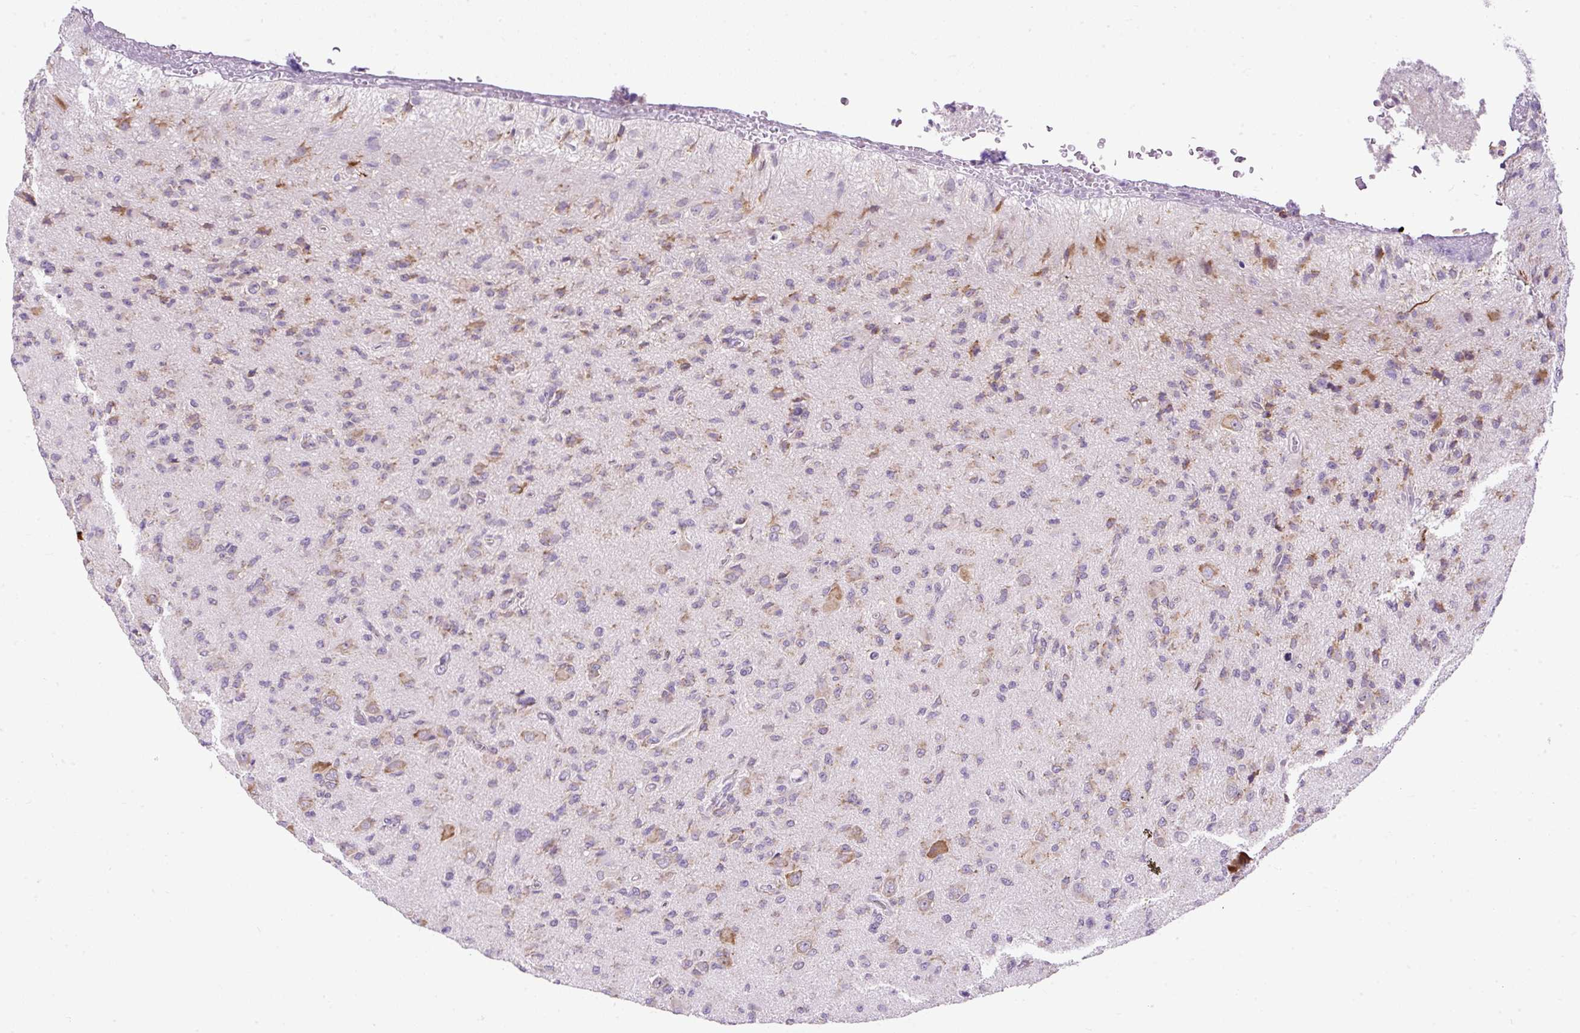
{"staining": {"intensity": "moderate", "quantity": "25%-75%", "location": "cytoplasmic/membranous"}, "tissue": "glioma", "cell_type": "Tumor cells", "image_type": "cancer", "snomed": [{"axis": "morphology", "description": "Glioma, malignant, High grade"}, {"axis": "topography", "description": "Brain"}], "caption": "Tumor cells display moderate cytoplasmic/membranous staining in about 25%-75% of cells in glioma.", "gene": "FMC1", "patient": {"sex": "male", "age": 36}}